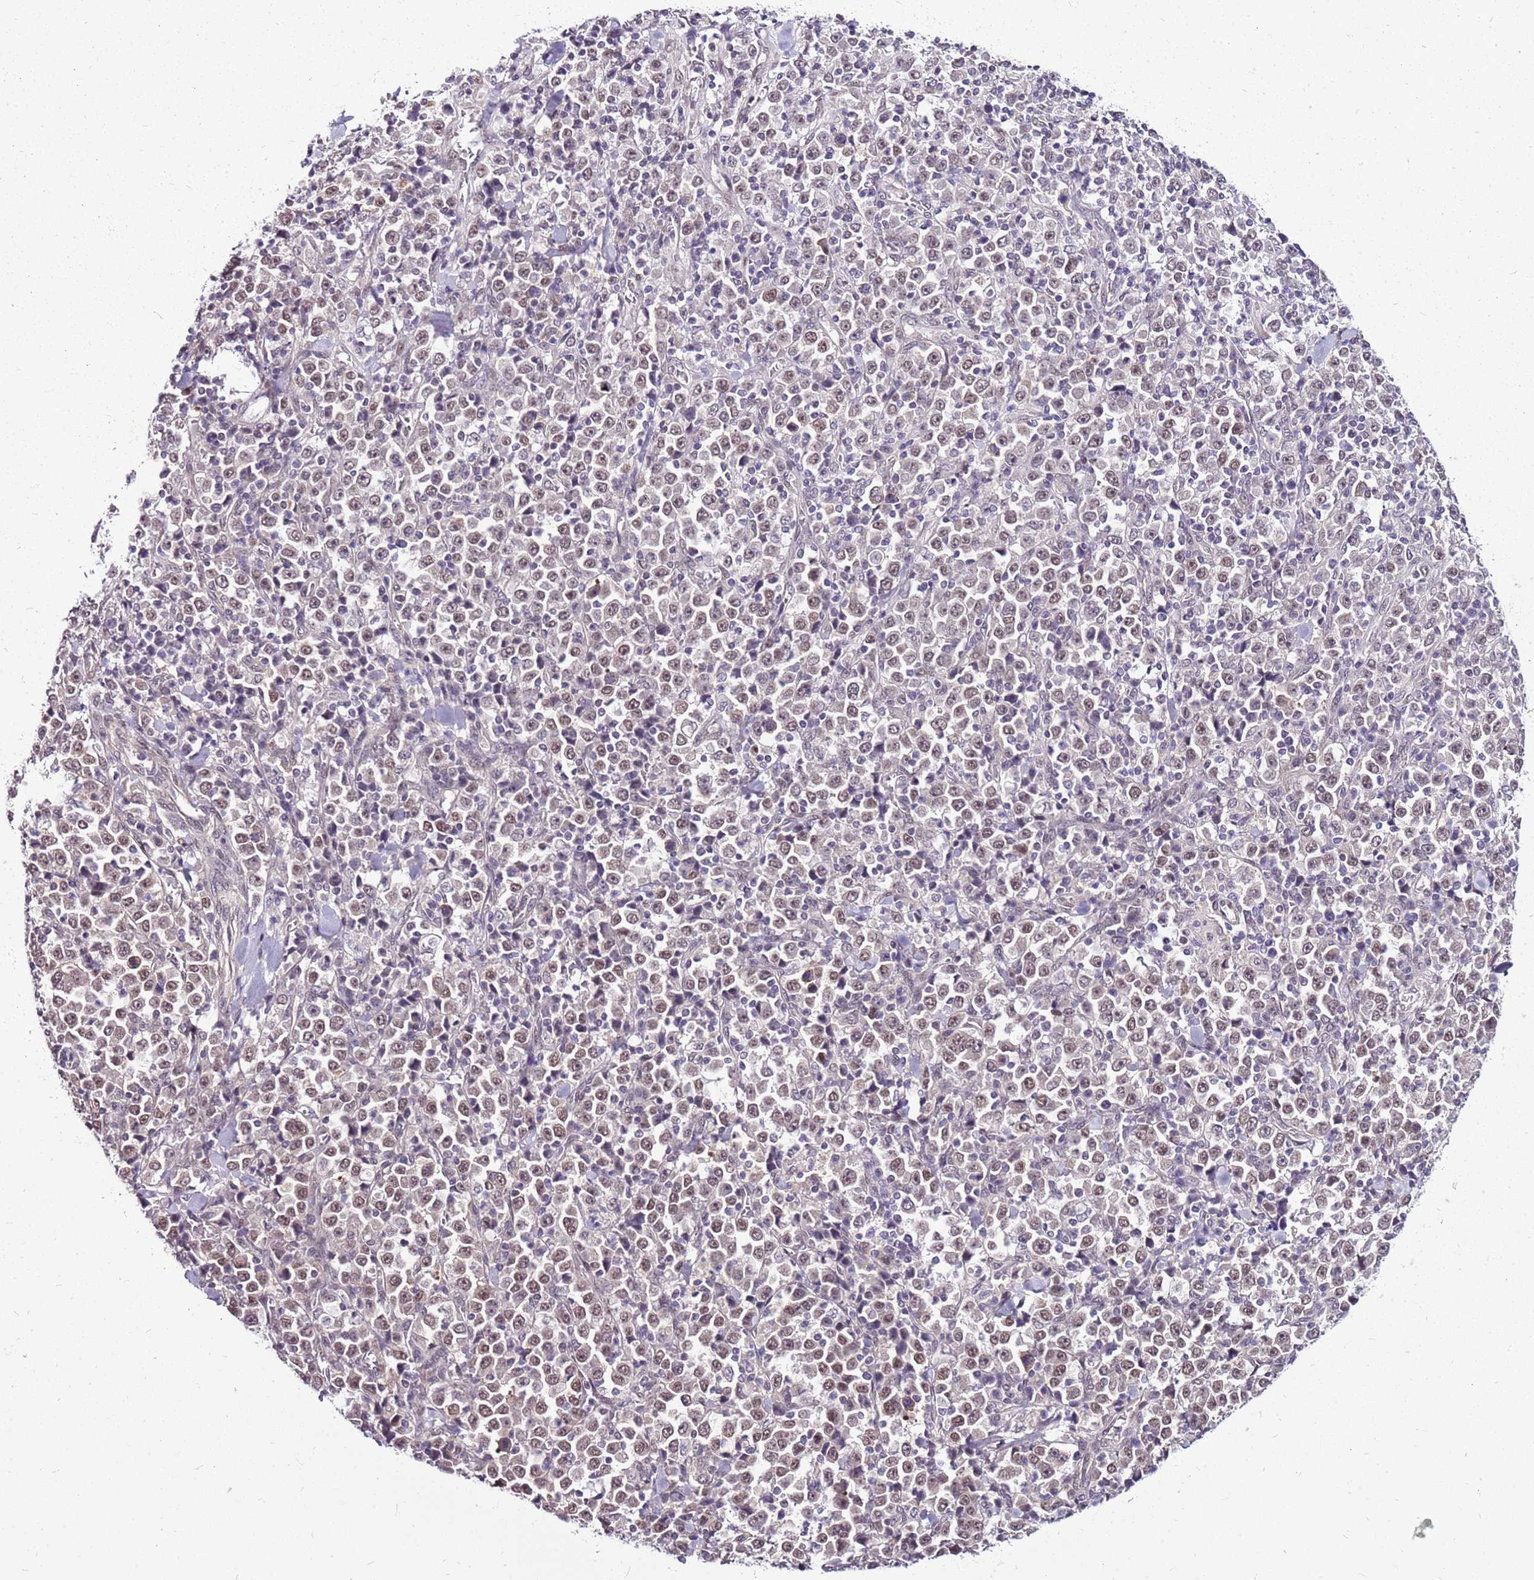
{"staining": {"intensity": "weak", "quantity": ">75%", "location": "nuclear"}, "tissue": "stomach cancer", "cell_type": "Tumor cells", "image_type": "cancer", "snomed": [{"axis": "morphology", "description": "Normal tissue, NOS"}, {"axis": "morphology", "description": "Adenocarcinoma, NOS"}, {"axis": "topography", "description": "Stomach, upper"}, {"axis": "topography", "description": "Stomach"}], "caption": "High-power microscopy captured an IHC micrograph of stomach cancer, revealing weak nuclear staining in approximately >75% of tumor cells. The protein of interest is stained brown, and the nuclei are stained in blue (DAB (3,3'-diaminobenzidine) IHC with brightfield microscopy, high magnification).", "gene": "CCDC166", "patient": {"sex": "male", "age": 59}}